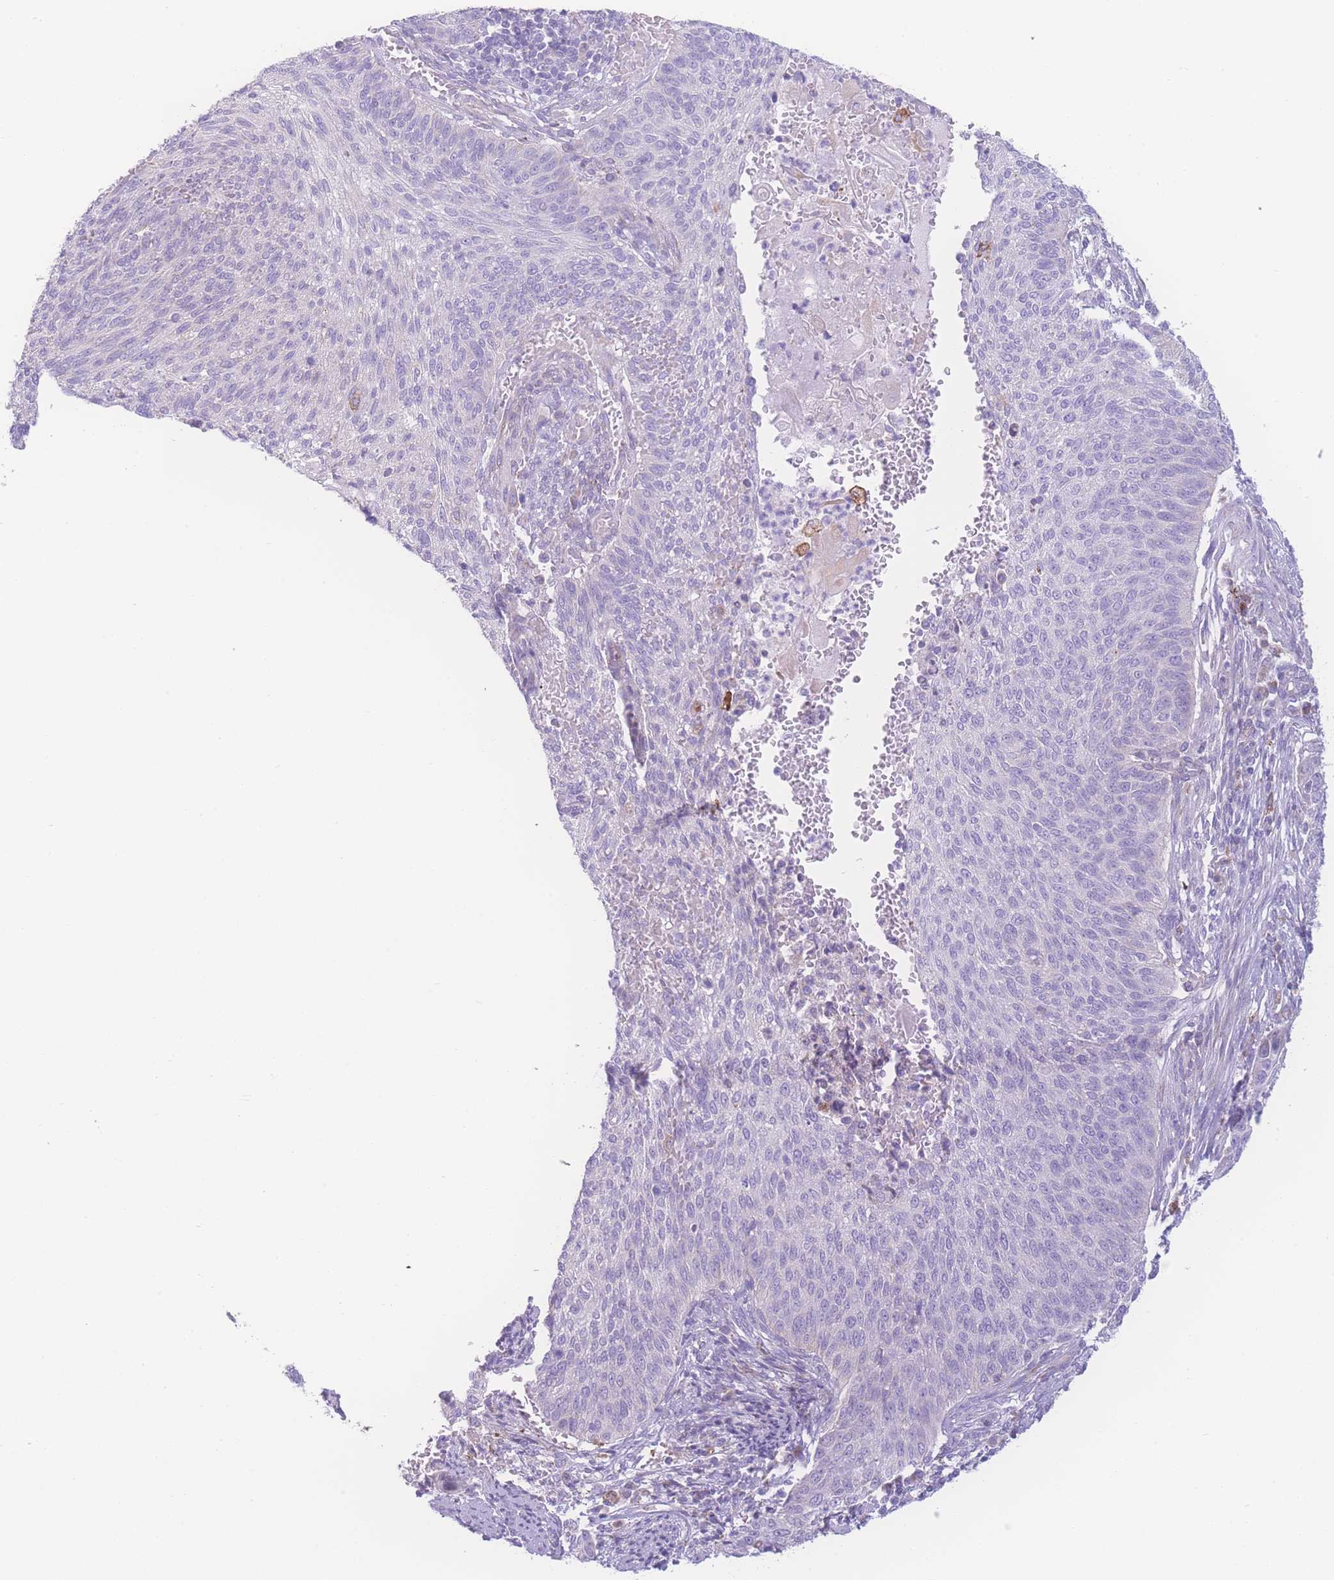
{"staining": {"intensity": "negative", "quantity": "none", "location": "none"}, "tissue": "cervical cancer", "cell_type": "Tumor cells", "image_type": "cancer", "snomed": [{"axis": "morphology", "description": "Squamous cell carcinoma, NOS"}, {"axis": "topography", "description": "Cervix"}], "caption": "Immunohistochemistry micrograph of cervical squamous cell carcinoma stained for a protein (brown), which shows no expression in tumor cells.", "gene": "NBEAL1", "patient": {"sex": "female", "age": 70}}